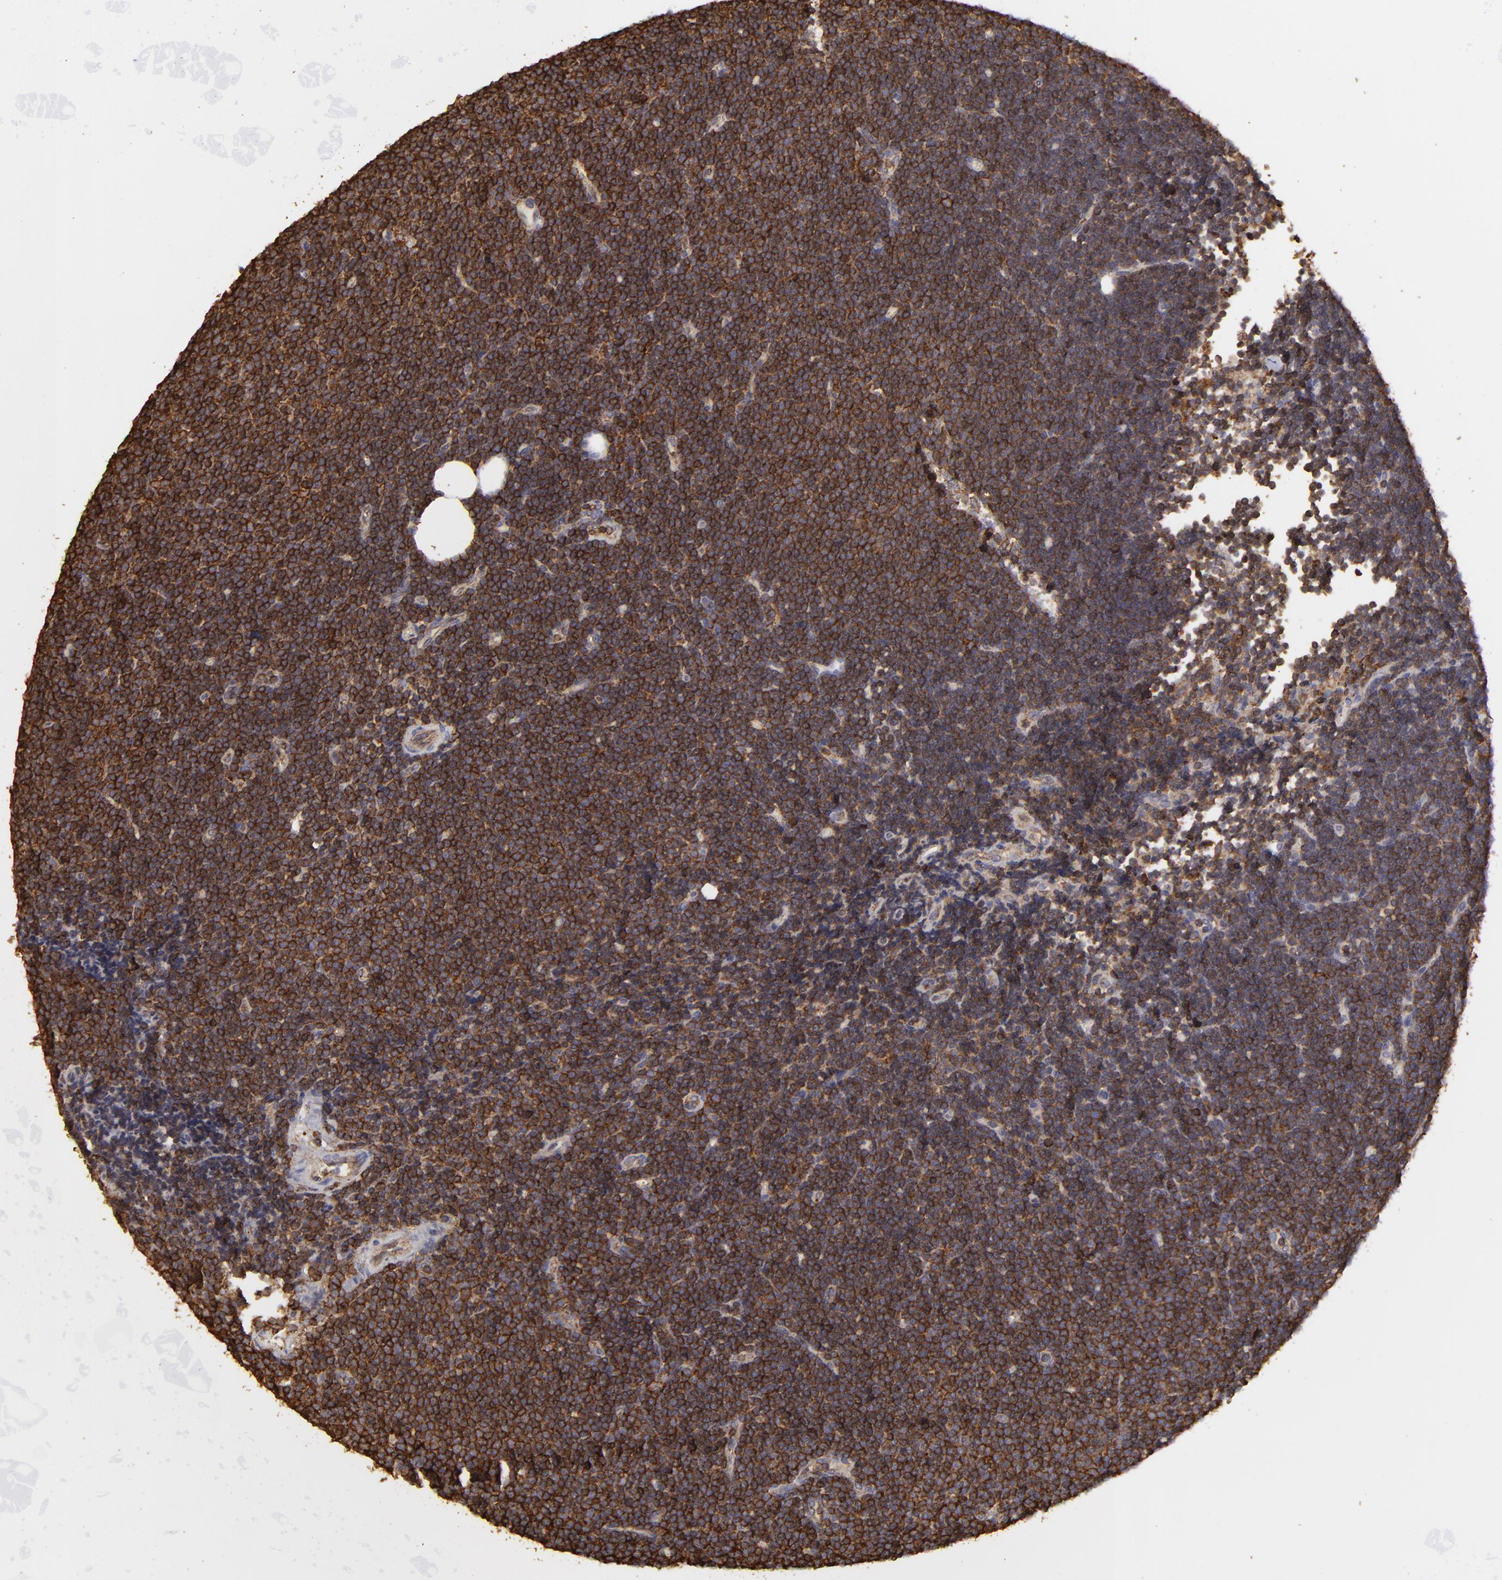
{"staining": {"intensity": "strong", "quantity": ">75%", "location": "cytoplasmic/membranous"}, "tissue": "lymphoma", "cell_type": "Tumor cells", "image_type": "cancer", "snomed": [{"axis": "morphology", "description": "Malignant lymphoma, non-Hodgkin's type, Low grade"}, {"axis": "topography", "description": "Lymph node"}], "caption": "Immunohistochemical staining of lymphoma demonstrates high levels of strong cytoplasmic/membranous protein staining in about >75% of tumor cells.", "gene": "ACTB", "patient": {"sex": "female", "age": 73}}